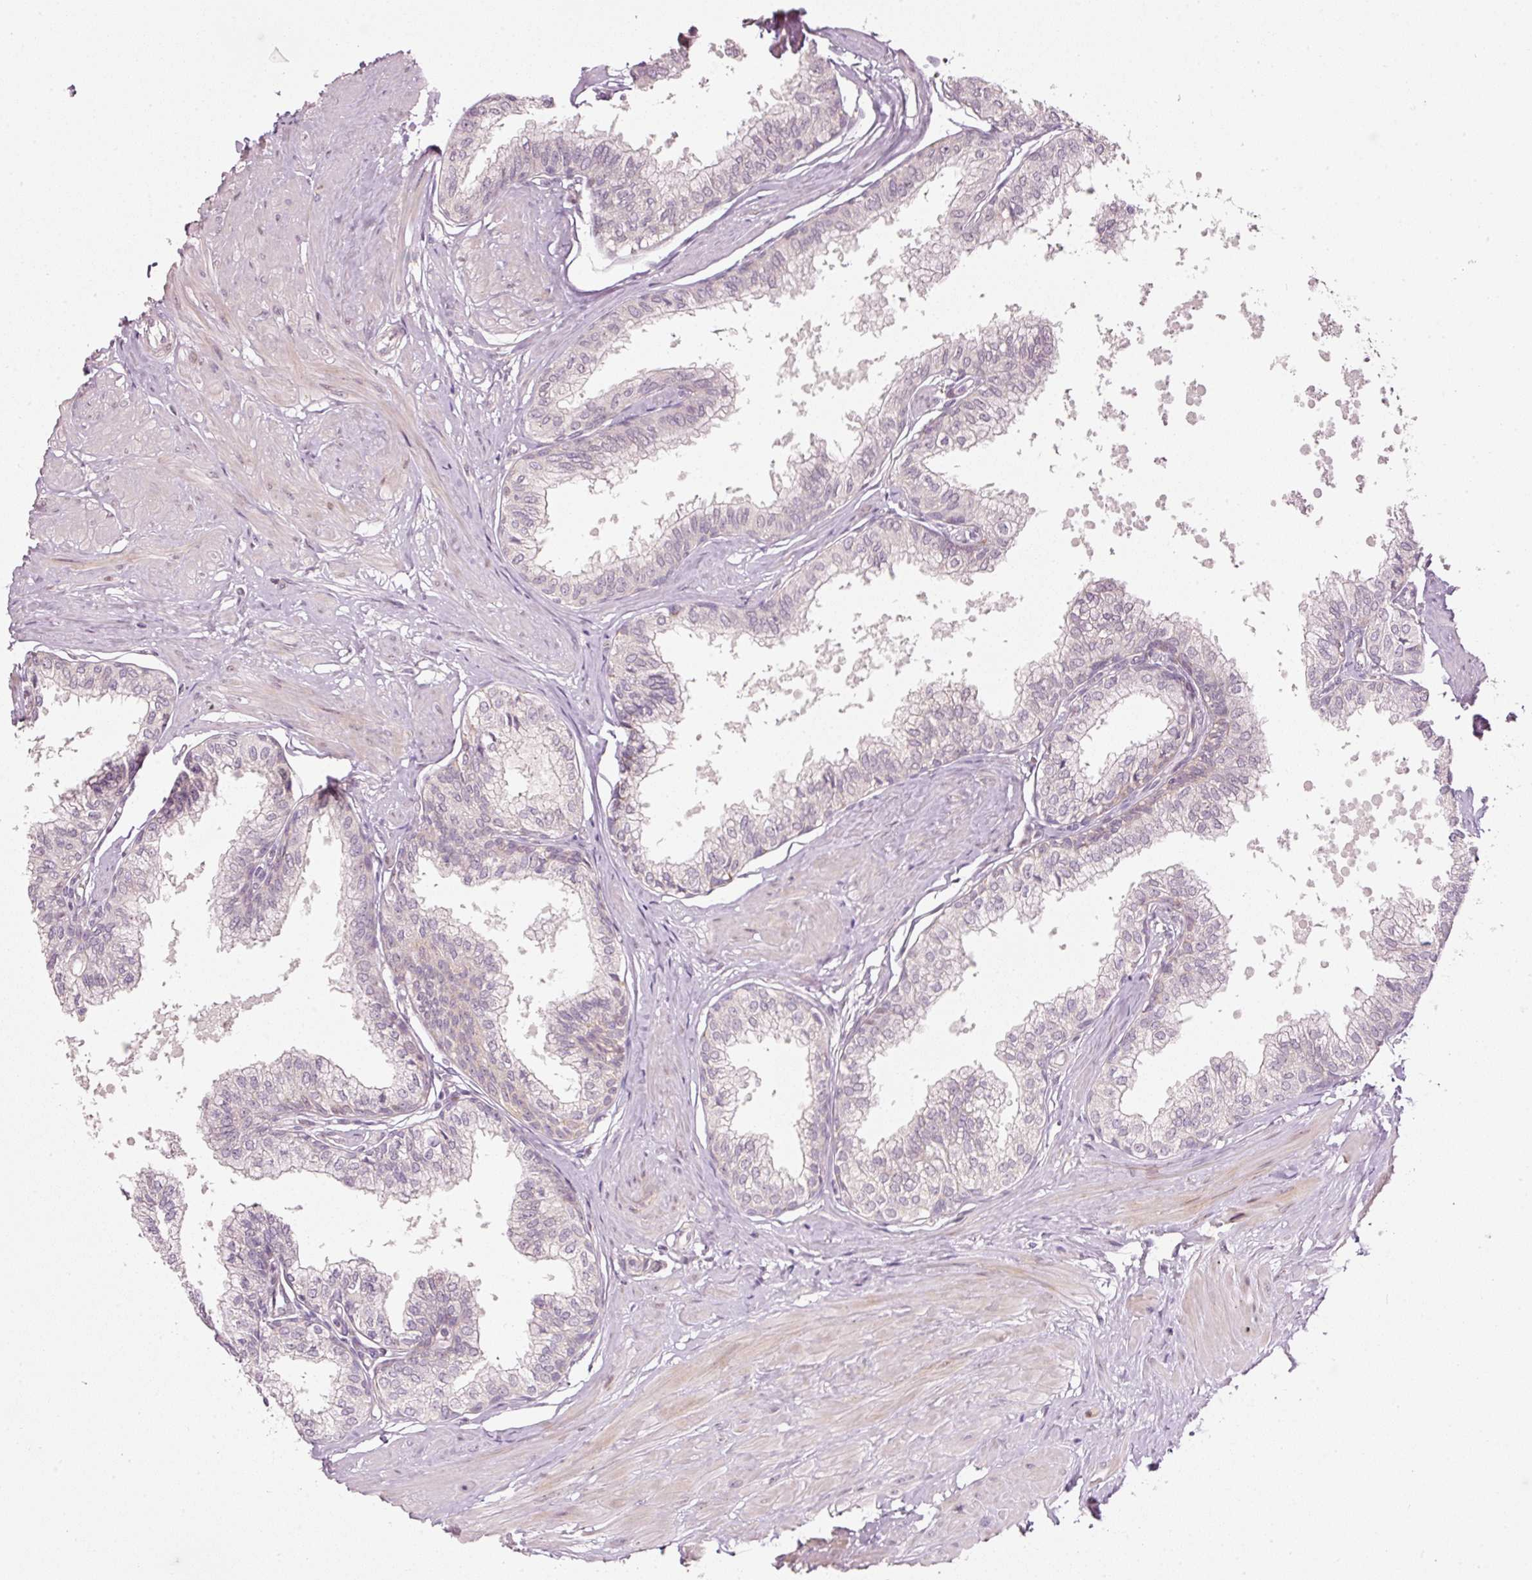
{"staining": {"intensity": "moderate", "quantity": "<25%", "location": "cytoplasmic/membranous"}, "tissue": "seminal vesicle", "cell_type": "Glandular cells", "image_type": "normal", "snomed": [{"axis": "morphology", "description": "Normal tissue, NOS"}, {"axis": "topography", "description": "Prostate"}, {"axis": "topography", "description": "Seminal veicle"}], "caption": "High-power microscopy captured an immunohistochemistry (IHC) photomicrograph of unremarkable seminal vesicle, revealing moderate cytoplasmic/membranous staining in about <25% of glandular cells.", "gene": "TOB2", "patient": {"sex": "male", "age": 60}}